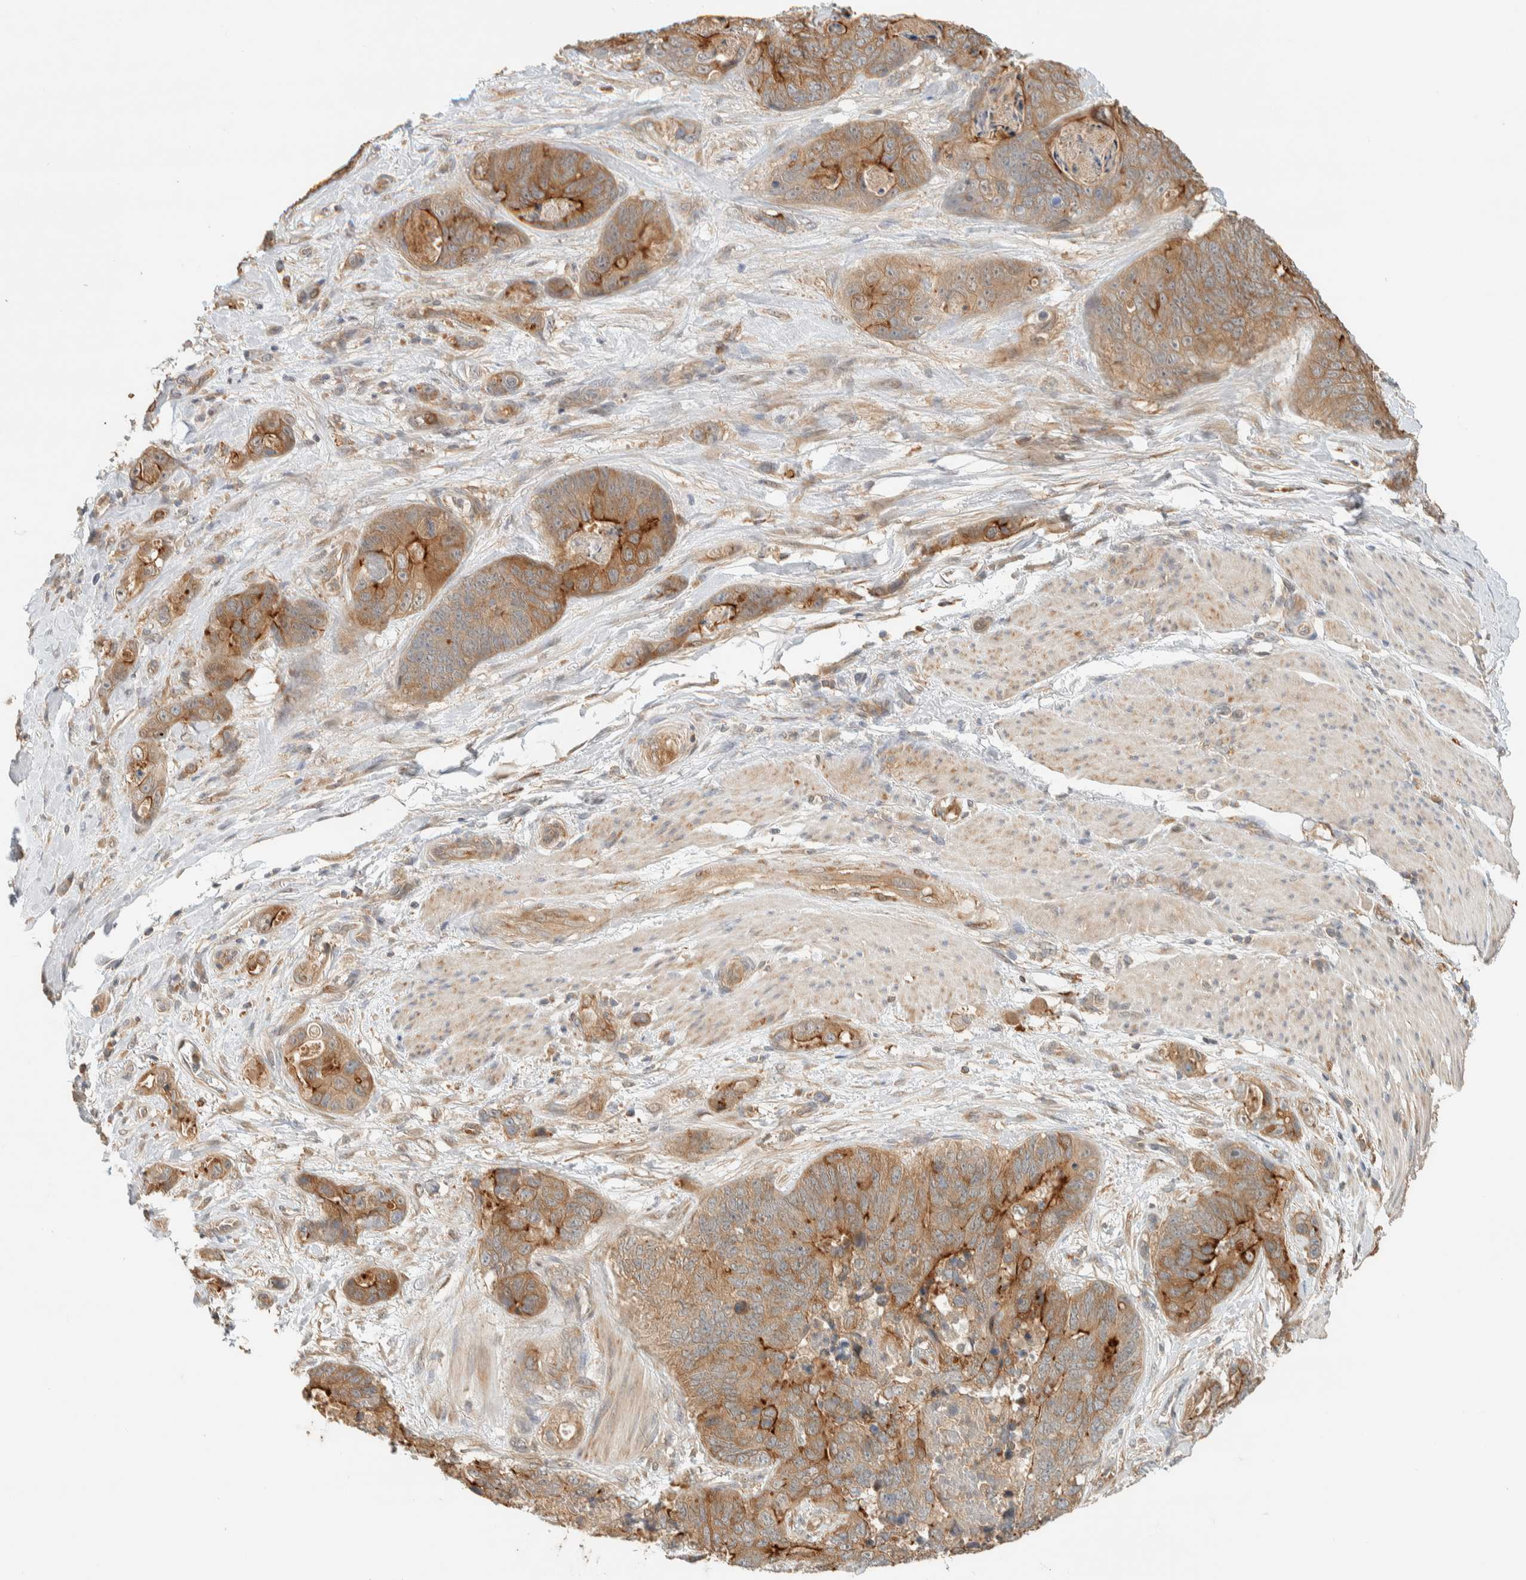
{"staining": {"intensity": "strong", "quantity": ">75%", "location": "cytoplasmic/membranous"}, "tissue": "stomach cancer", "cell_type": "Tumor cells", "image_type": "cancer", "snomed": [{"axis": "morphology", "description": "Normal tissue, NOS"}, {"axis": "morphology", "description": "Adenocarcinoma, NOS"}, {"axis": "topography", "description": "Stomach"}], "caption": "Stomach cancer stained with DAB immunohistochemistry (IHC) shows high levels of strong cytoplasmic/membranous staining in approximately >75% of tumor cells.", "gene": "RAB11FIP1", "patient": {"sex": "female", "age": 89}}